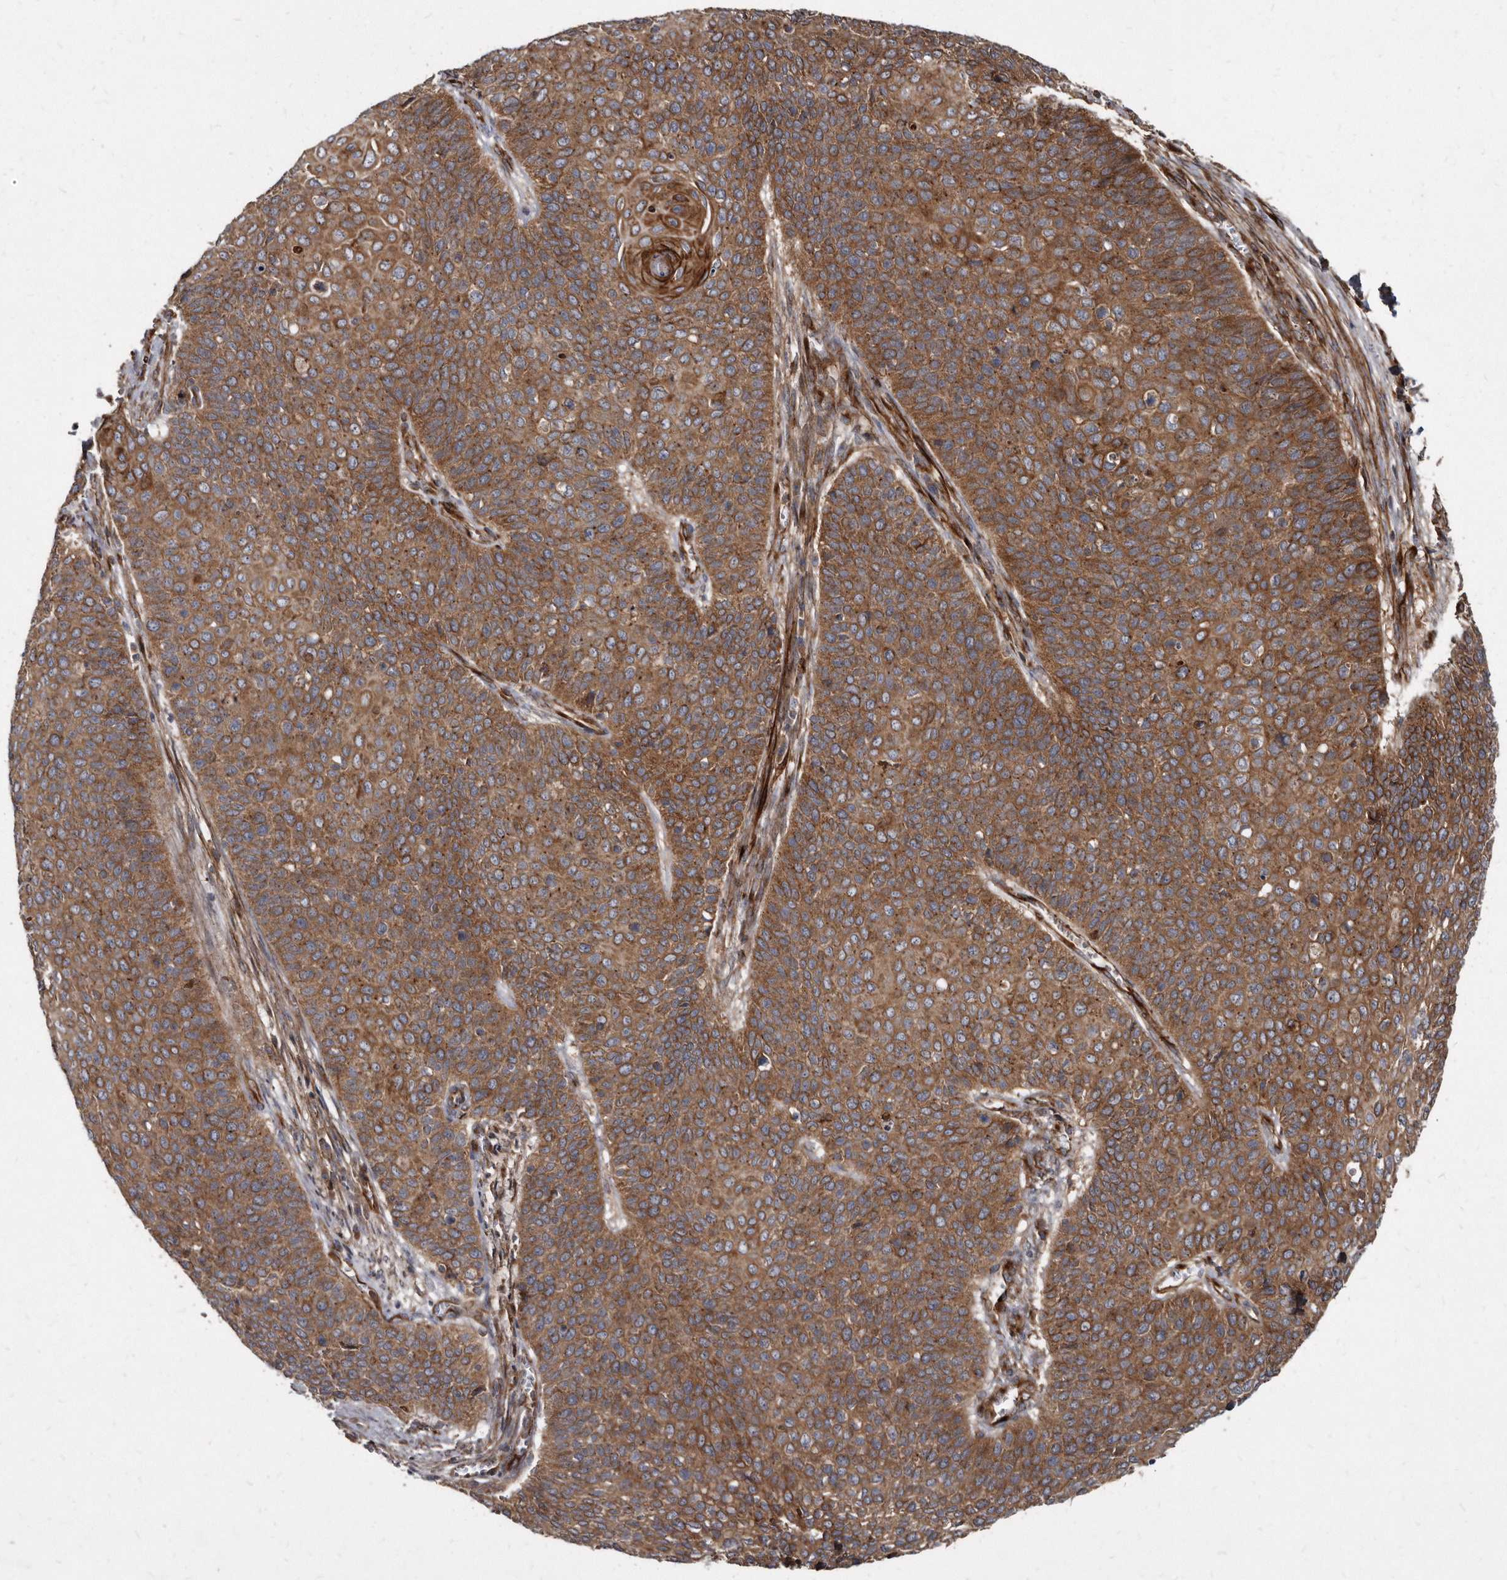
{"staining": {"intensity": "moderate", "quantity": ">75%", "location": "cytoplasmic/membranous"}, "tissue": "cervical cancer", "cell_type": "Tumor cells", "image_type": "cancer", "snomed": [{"axis": "morphology", "description": "Squamous cell carcinoma, NOS"}, {"axis": "topography", "description": "Cervix"}], "caption": "Cervical squamous cell carcinoma was stained to show a protein in brown. There is medium levels of moderate cytoplasmic/membranous positivity in approximately >75% of tumor cells.", "gene": "KCTD20", "patient": {"sex": "female", "age": 39}}